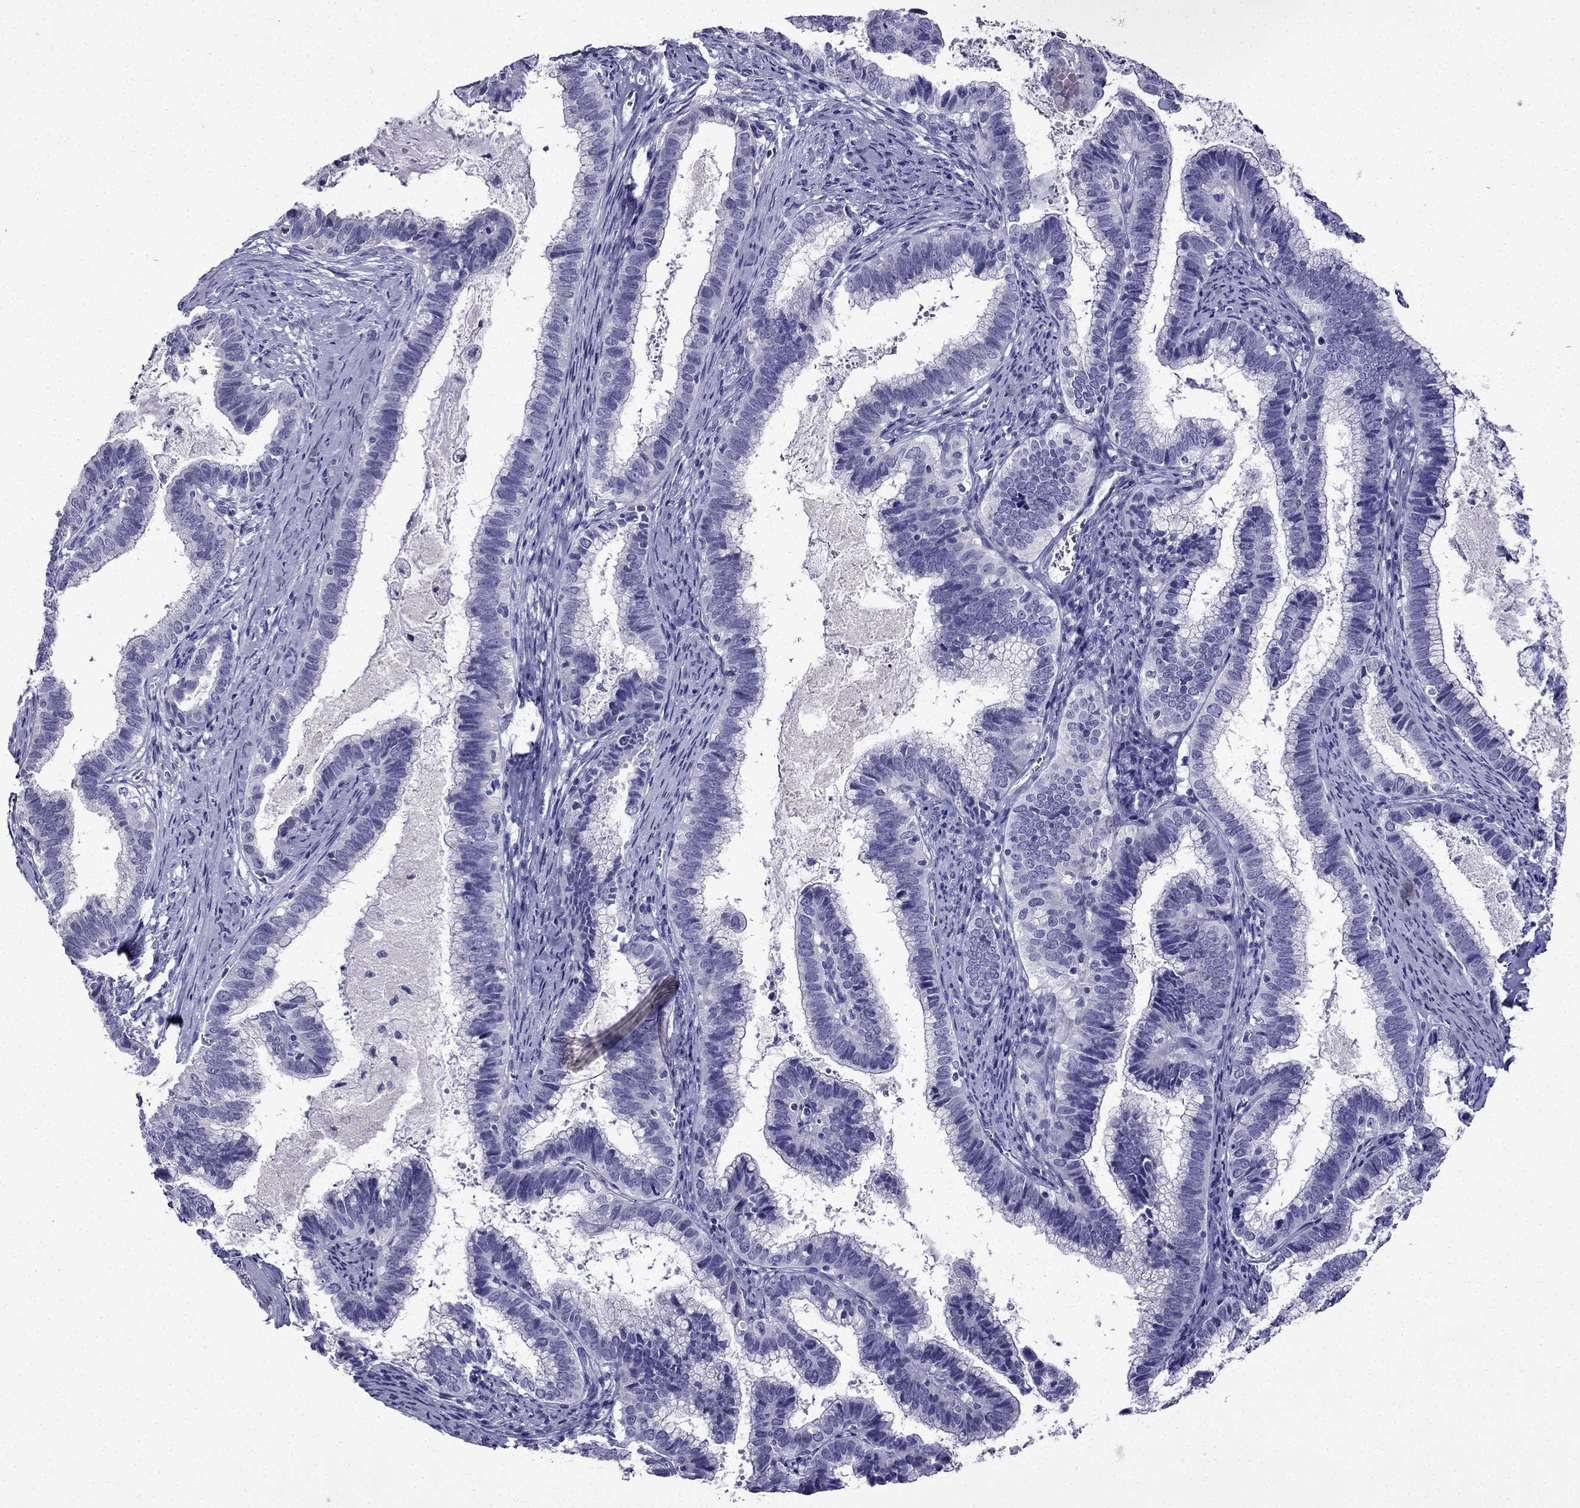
{"staining": {"intensity": "negative", "quantity": "none", "location": "none"}, "tissue": "cervical cancer", "cell_type": "Tumor cells", "image_type": "cancer", "snomed": [{"axis": "morphology", "description": "Adenocarcinoma, NOS"}, {"axis": "topography", "description": "Cervix"}], "caption": "A high-resolution photomicrograph shows immunohistochemistry (IHC) staining of cervical adenocarcinoma, which demonstrates no significant positivity in tumor cells.", "gene": "ERC2", "patient": {"sex": "female", "age": 61}}